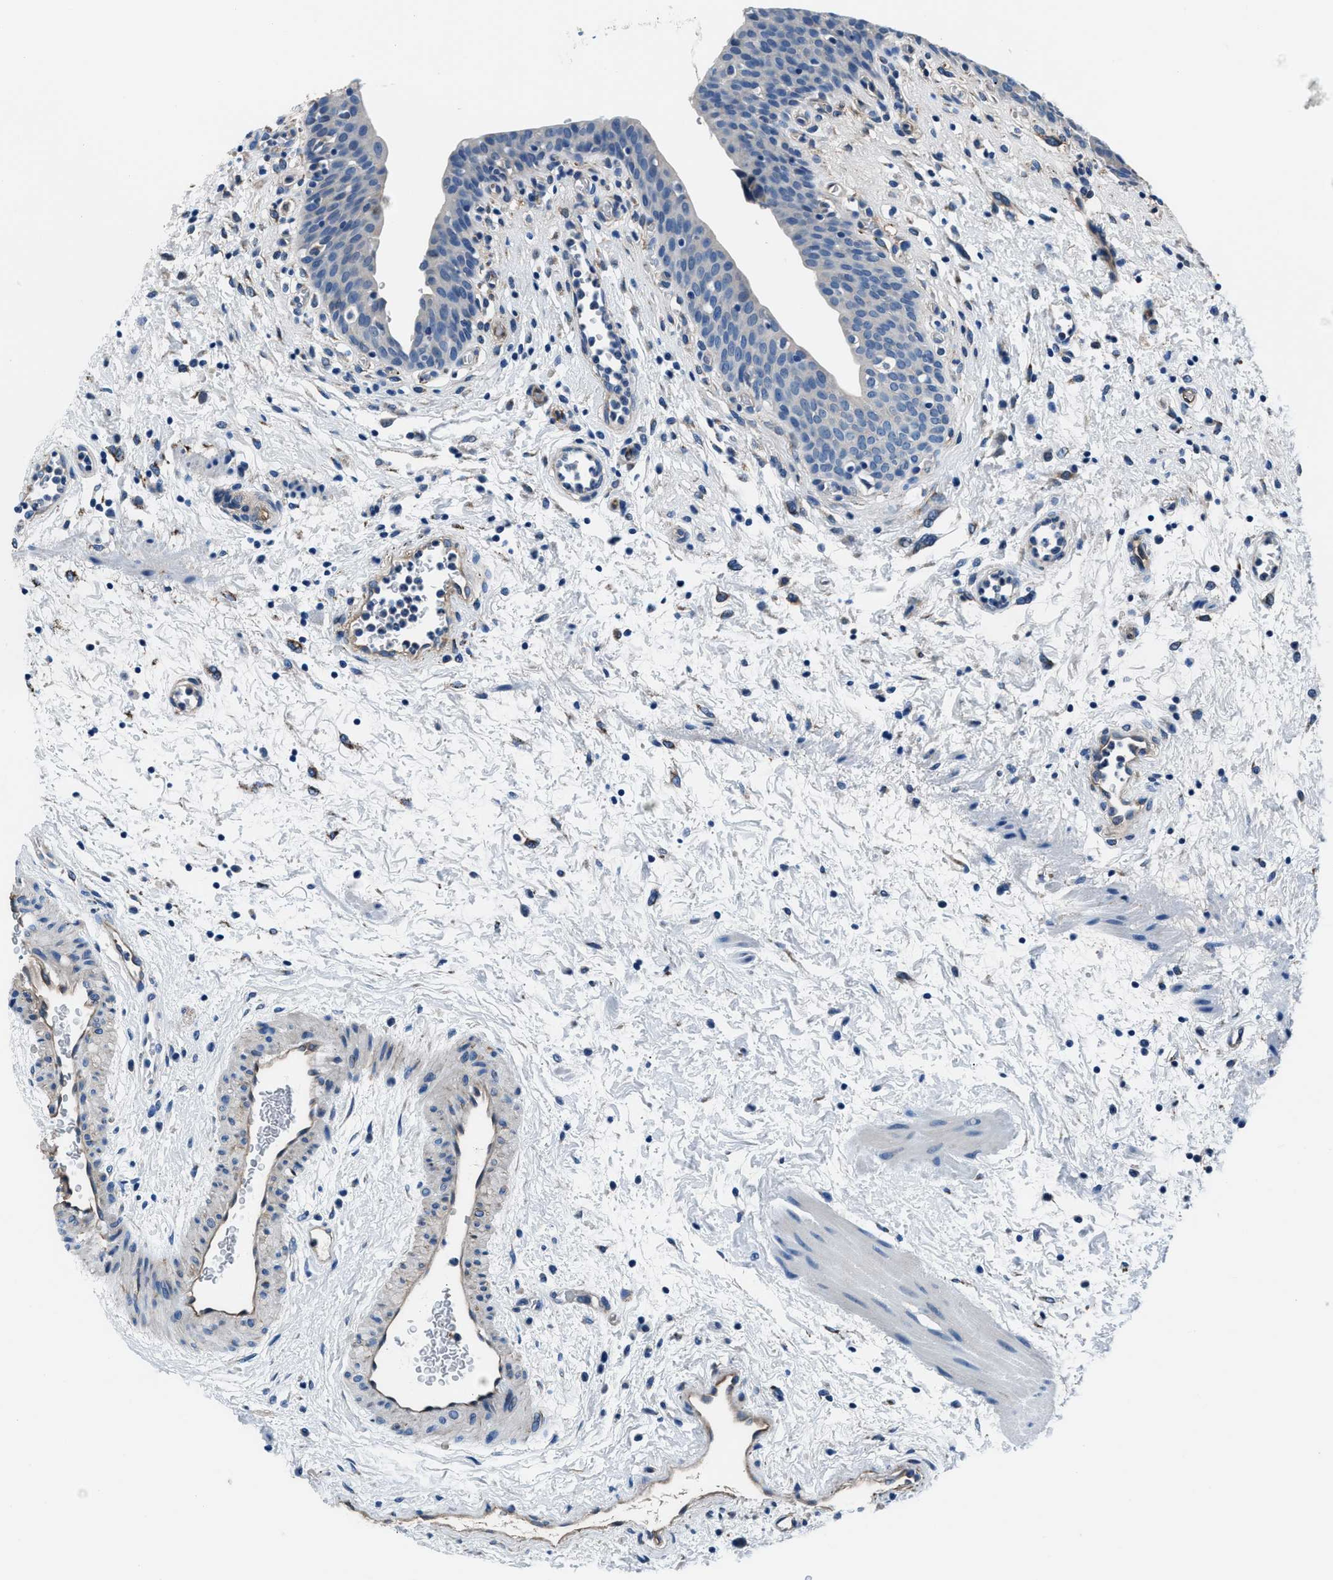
{"staining": {"intensity": "negative", "quantity": "none", "location": "none"}, "tissue": "urinary bladder", "cell_type": "Urothelial cells", "image_type": "normal", "snomed": [{"axis": "morphology", "description": "Normal tissue, NOS"}, {"axis": "topography", "description": "Urinary bladder"}], "caption": "Immunohistochemistry (IHC) histopathology image of unremarkable urinary bladder stained for a protein (brown), which displays no positivity in urothelial cells.", "gene": "PRTFDC1", "patient": {"sex": "male", "age": 37}}